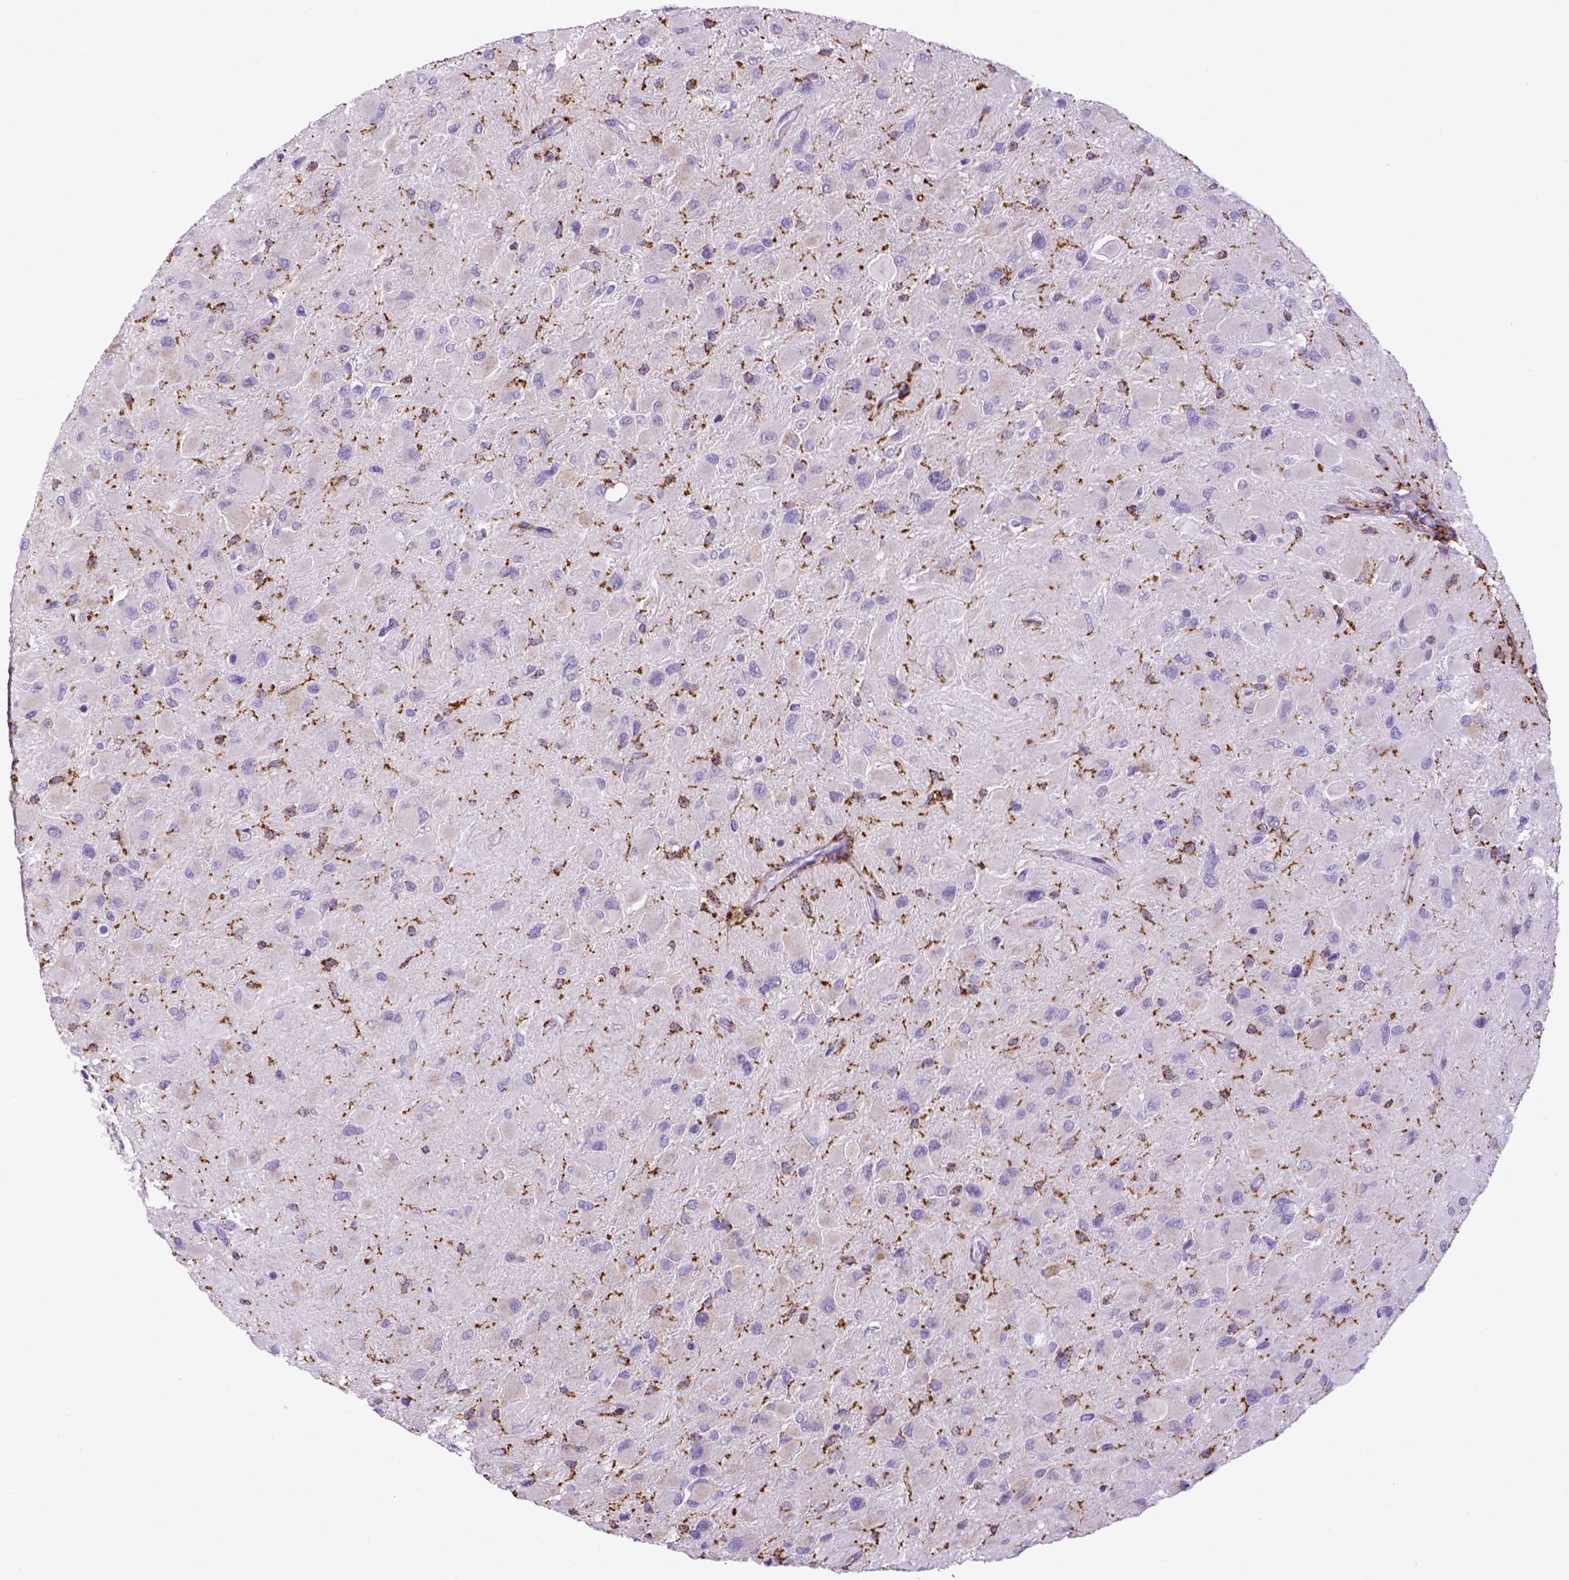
{"staining": {"intensity": "negative", "quantity": "none", "location": "none"}, "tissue": "glioma", "cell_type": "Tumor cells", "image_type": "cancer", "snomed": [{"axis": "morphology", "description": "Glioma, malignant, High grade"}, {"axis": "topography", "description": "Cerebral cortex"}], "caption": "Immunohistochemistry (IHC) of malignant high-grade glioma demonstrates no staining in tumor cells.", "gene": "CD68", "patient": {"sex": "female", "age": 36}}